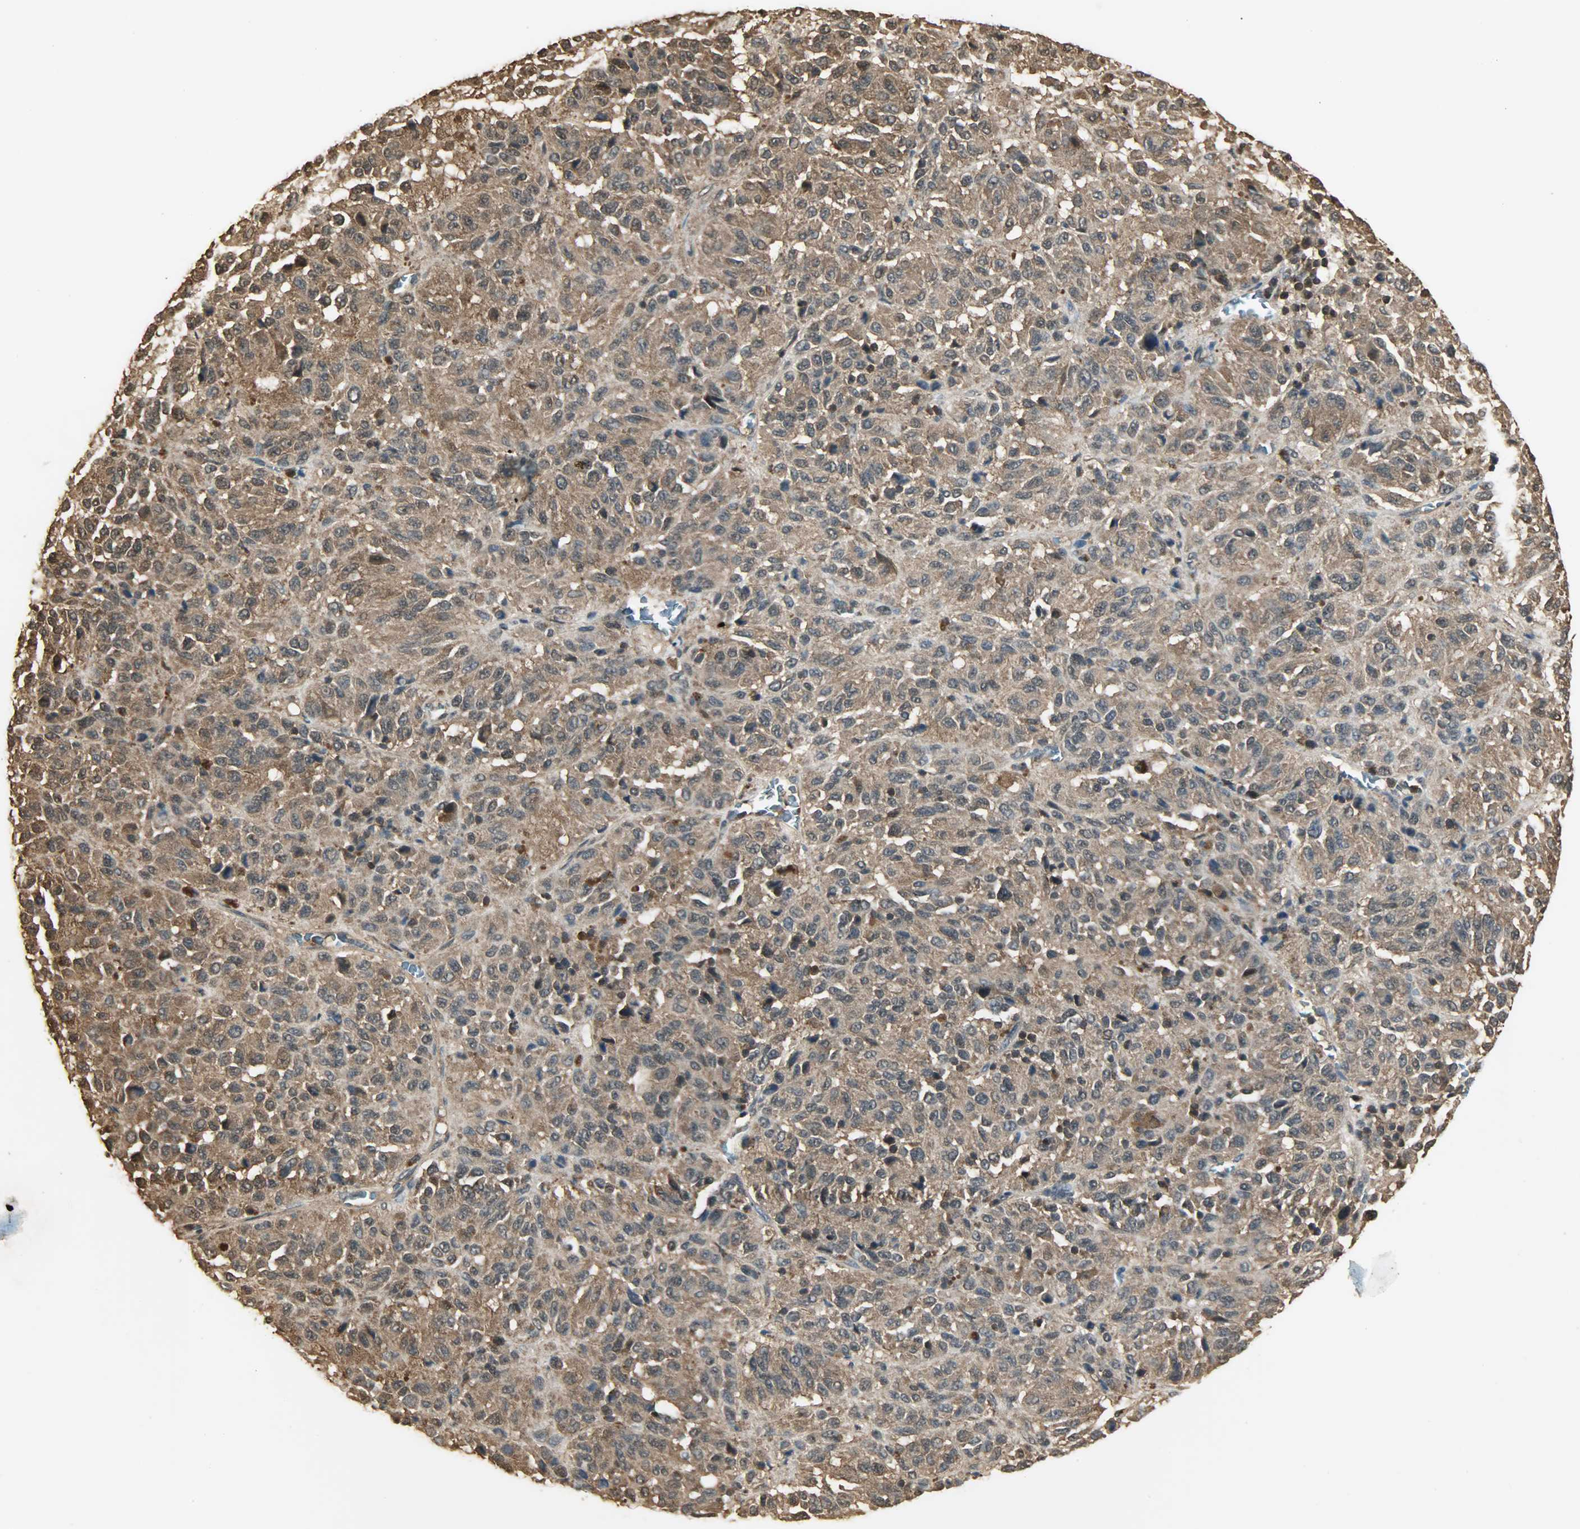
{"staining": {"intensity": "moderate", "quantity": ">75%", "location": "cytoplasmic/membranous,nuclear"}, "tissue": "melanoma", "cell_type": "Tumor cells", "image_type": "cancer", "snomed": [{"axis": "morphology", "description": "Malignant melanoma, Metastatic site"}, {"axis": "topography", "description": "Lung"}], "caption": "Malignant melanoma (metastatic site) stained for a protein (brown) reveals moderate cytoplasmic/membranous and nuclear positive positivity in approximately >75% of tumor cells.", "gene": "YWHAZ", "patient": {"sex": "male", "age": 64}}